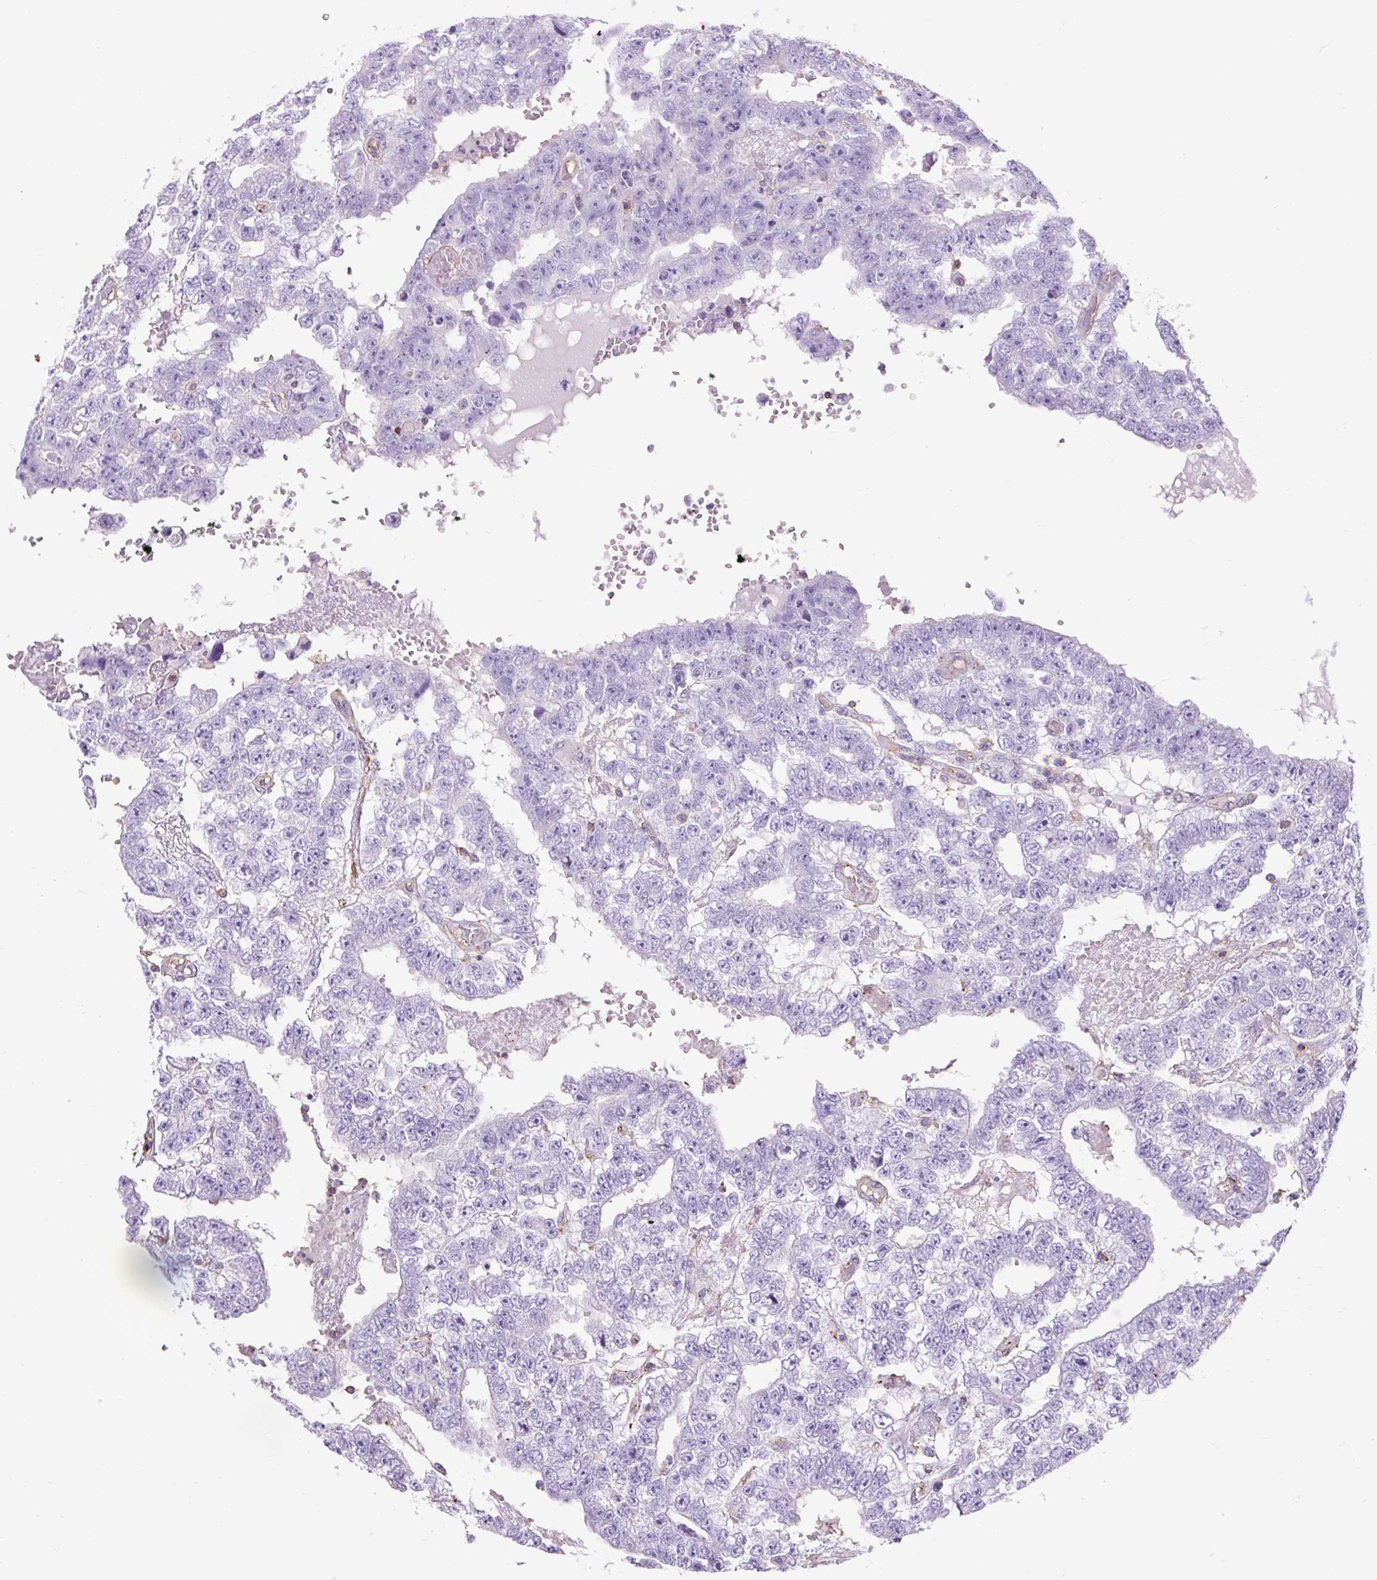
{"staining": {"intensity": "negative", "quantity": "none", "location": "none"}, "tissue": "testis cancer", "cell_type": "Tumor cells", "image_type": "cancer", "snomed": [{"axis": "morphology", "description": "Carcinoma, Embryonal, NOS"}, {"axis": "topography", "description": "Testis"}], "caption": "DAB immunohistochemical staining of human testis cancer (embryonal carcinoma) exhibits no significant expression in tumor cells.", "gene": "OR10A7", "patient": {"sex": "male", "age": 25}}